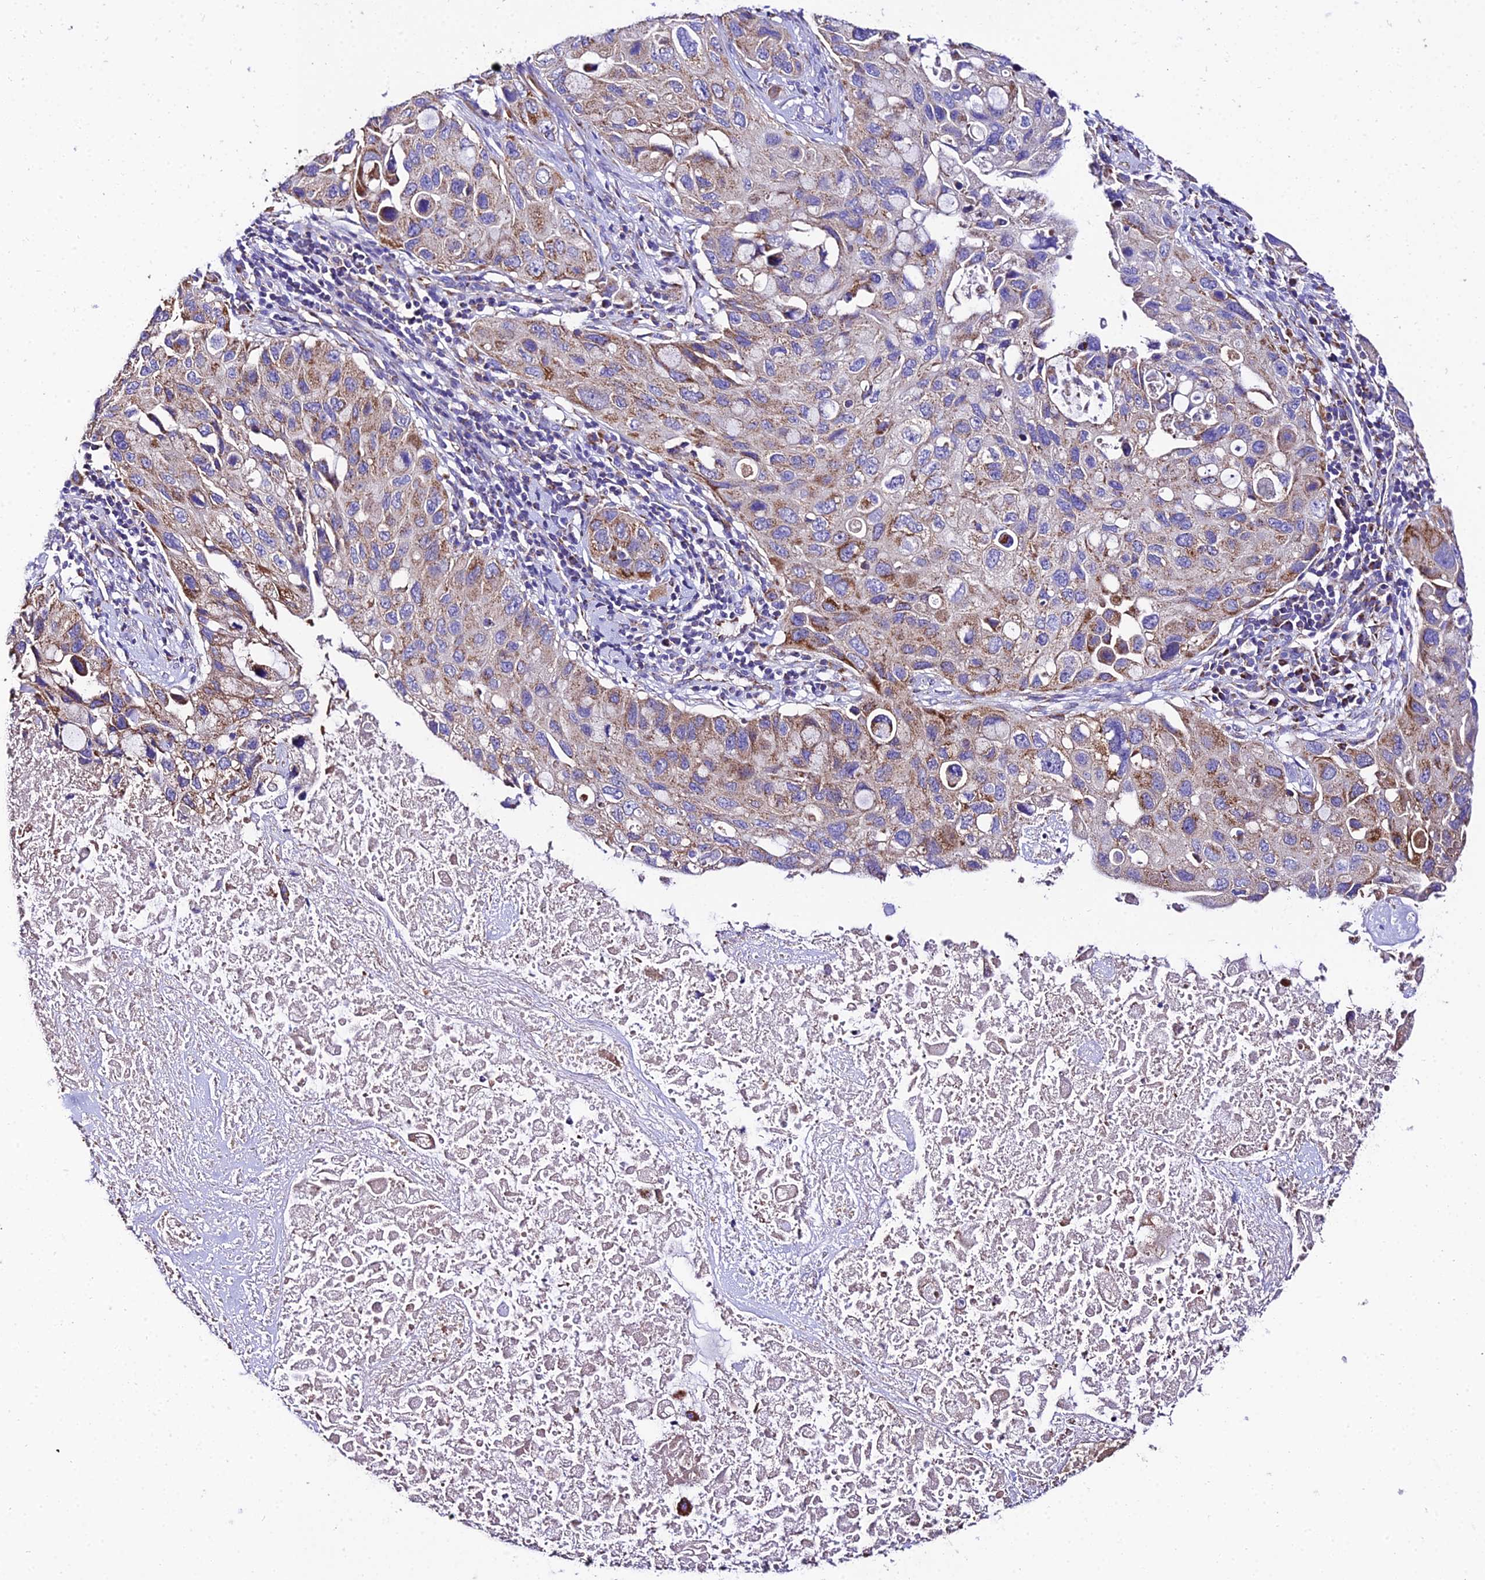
{"staining": {"intensity": "moderate", "quantity": ">75%", "location": "cytoplasmic/membranous"}, "tissue": "lung cancer", "cell_type": "Tumor cells", "image_type": "cancer", "snomed": [{"axis": "morphology", "description": "Squamous cell carcinoma, NOS"}, {"axis": "topography", "description": "Lung"}], "caption": "The immunohistochemical stain highlights moderate cytoplasmic/membranous expression in tumor cells of squamous cell carcinoma (lung) tissue.", "gene": "OCIAD1", "patient": {"sex": "female", "age": 73}}